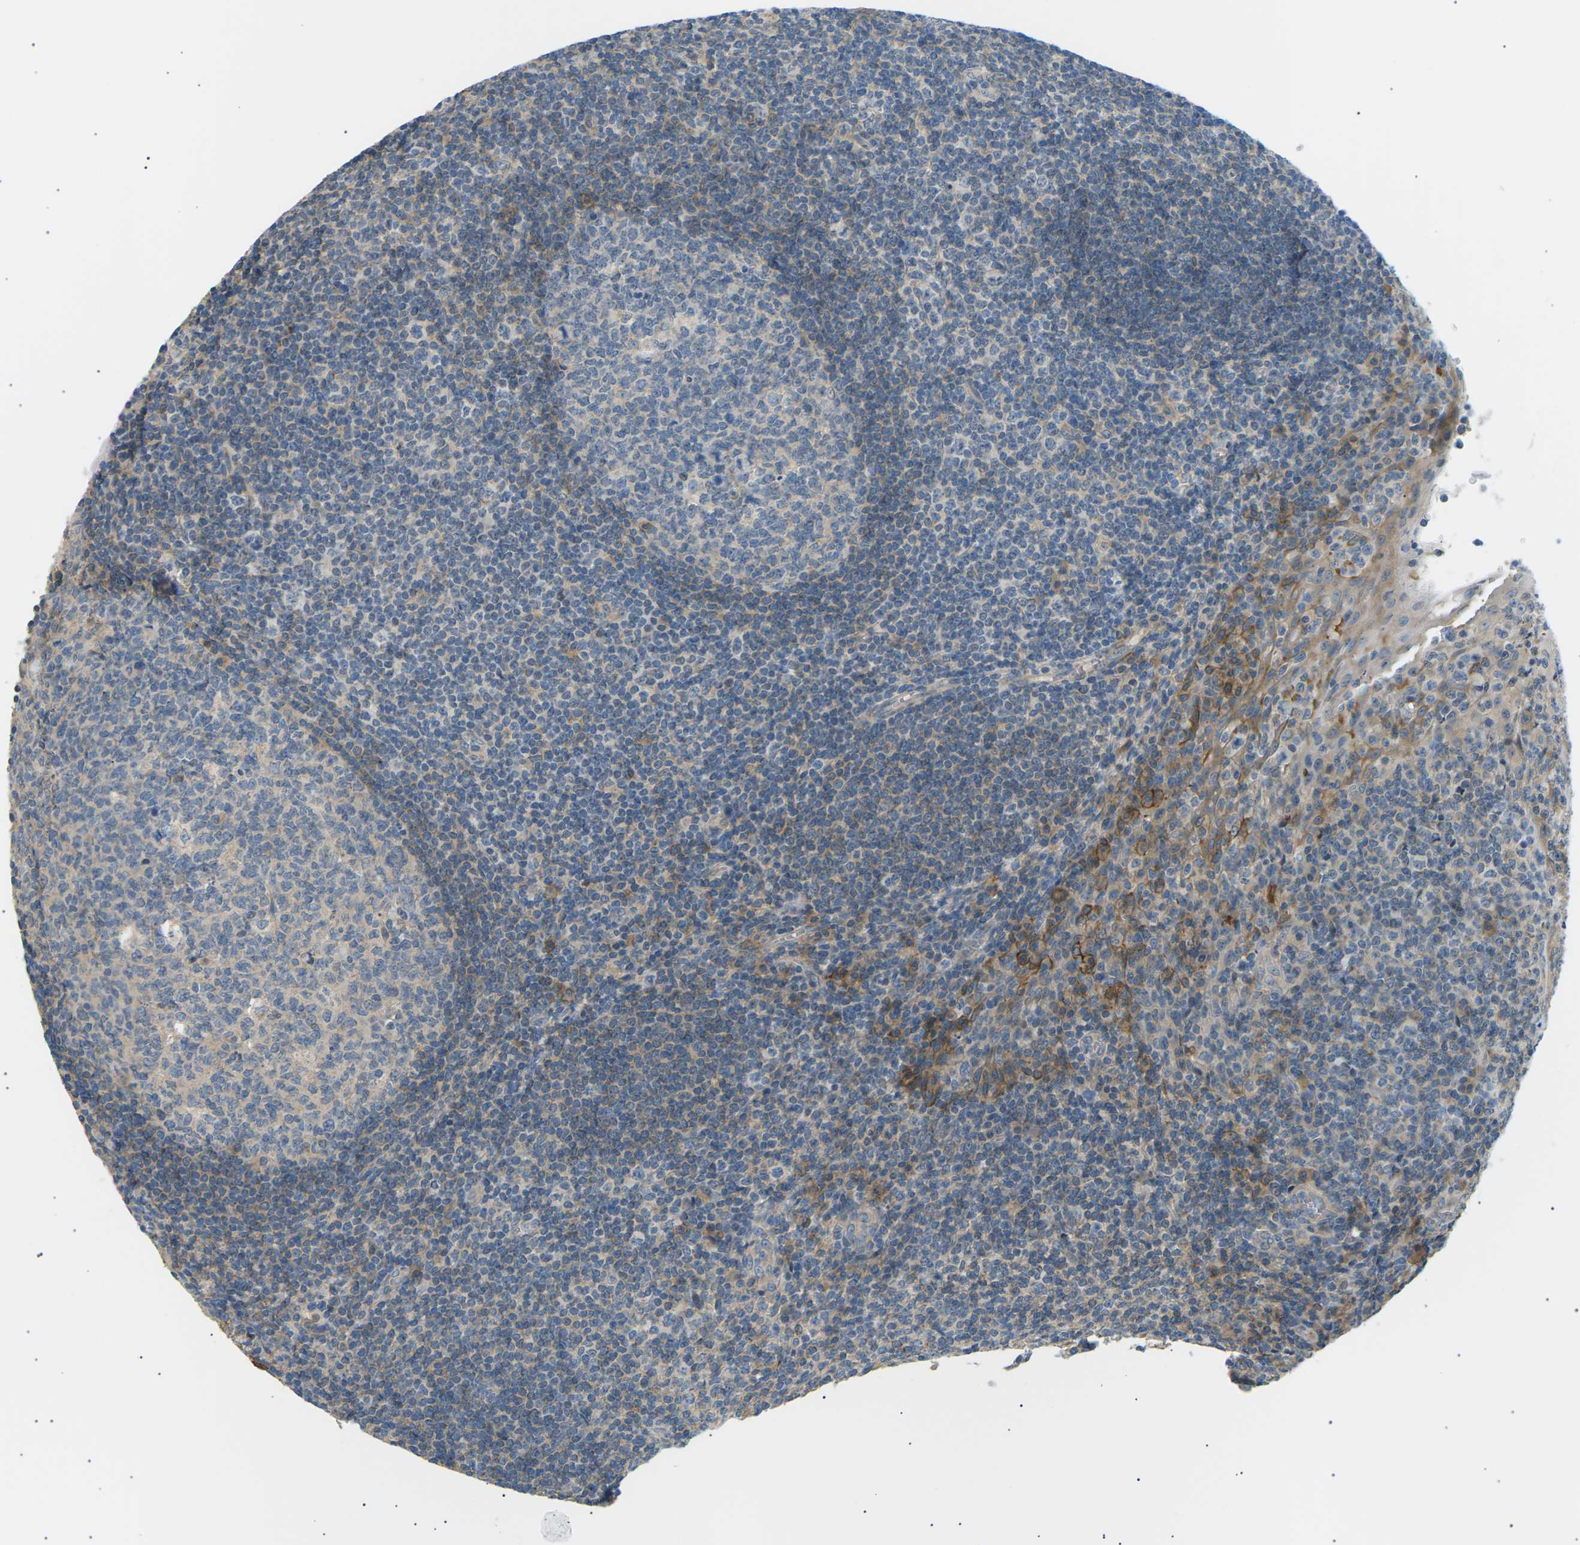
{"staining": {"intensity": "weak", "quantity": "<25%", "location": "cytoplasmic/membranous"}, "tissue": "tonsil", "cell_type": "Germinal center cells", "image_type": "normal", "snomed": [{"axis": "morphology", "description": "Normal tissue, NOS"}, {"axis": "topography", "description": "Tonsil"}], "caption": "Micrograph shows no significant protein expression in germinal center cells of unremarkable tonsil.", "gene": "TBC1D8", "patient": {"sex": "male", "age": 37}}